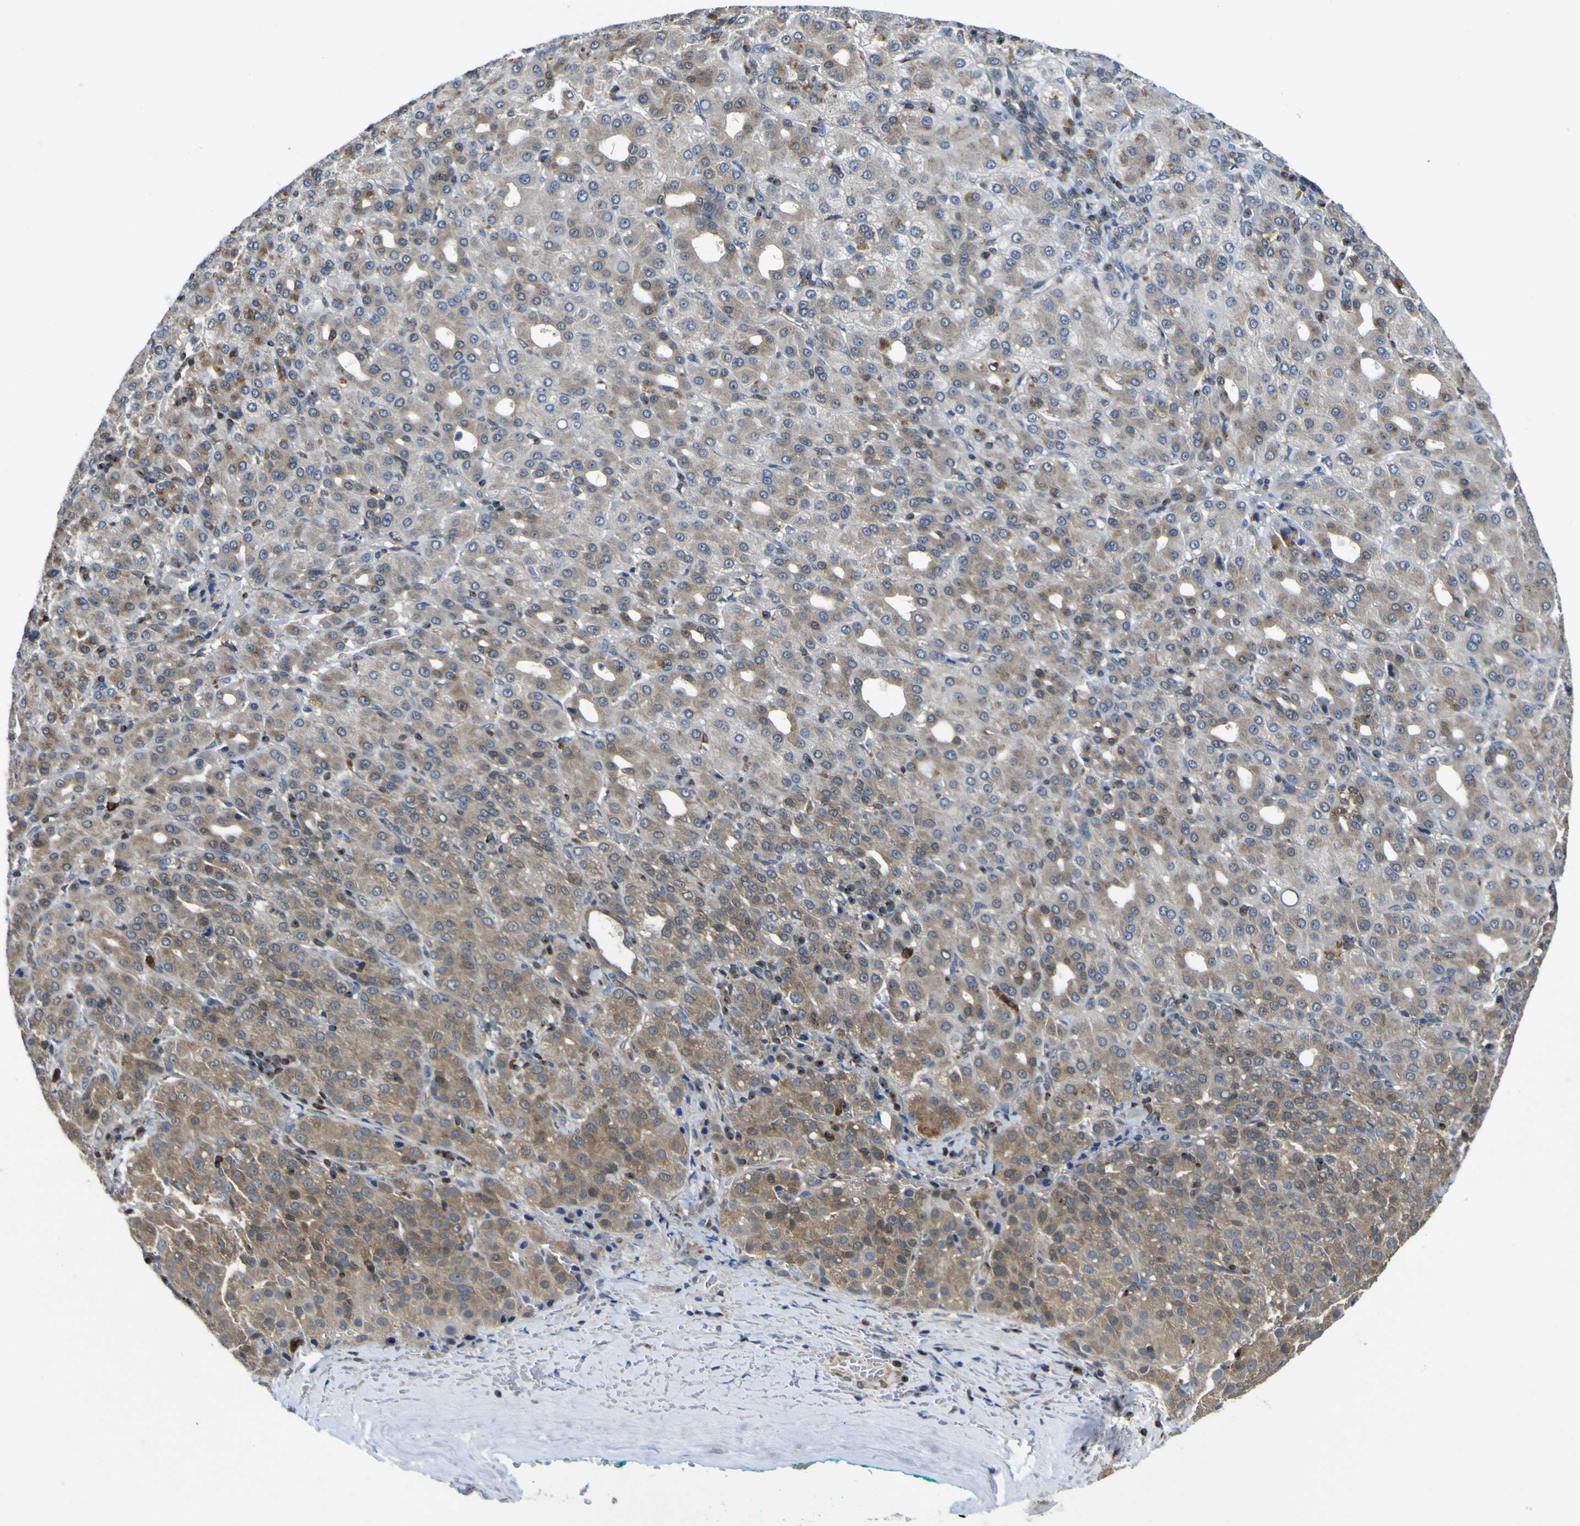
{"staining": {"intensity": "moderate", "quantity": ">75%", "location": "cytoplasmic/membranous"}, "tissue": "liver cancer", "cell_type": "Tumor cells", "image_type": "cancer", "snomed": [{"axis": "morphology", "description": "Carcinoma, Hepatocellular, NOS"}, {"axis": "topography", "description": "Liver"}], "caption": "Immunohistochemical staining of liver cancer shows medium levels of moderate cytoplasmic/membranous expression in about >75% of tumor cells. (IHC, brightfield microscopy, high magnification).", "gene": "EML2", "patient": {"sex": "male", "age": 65}}